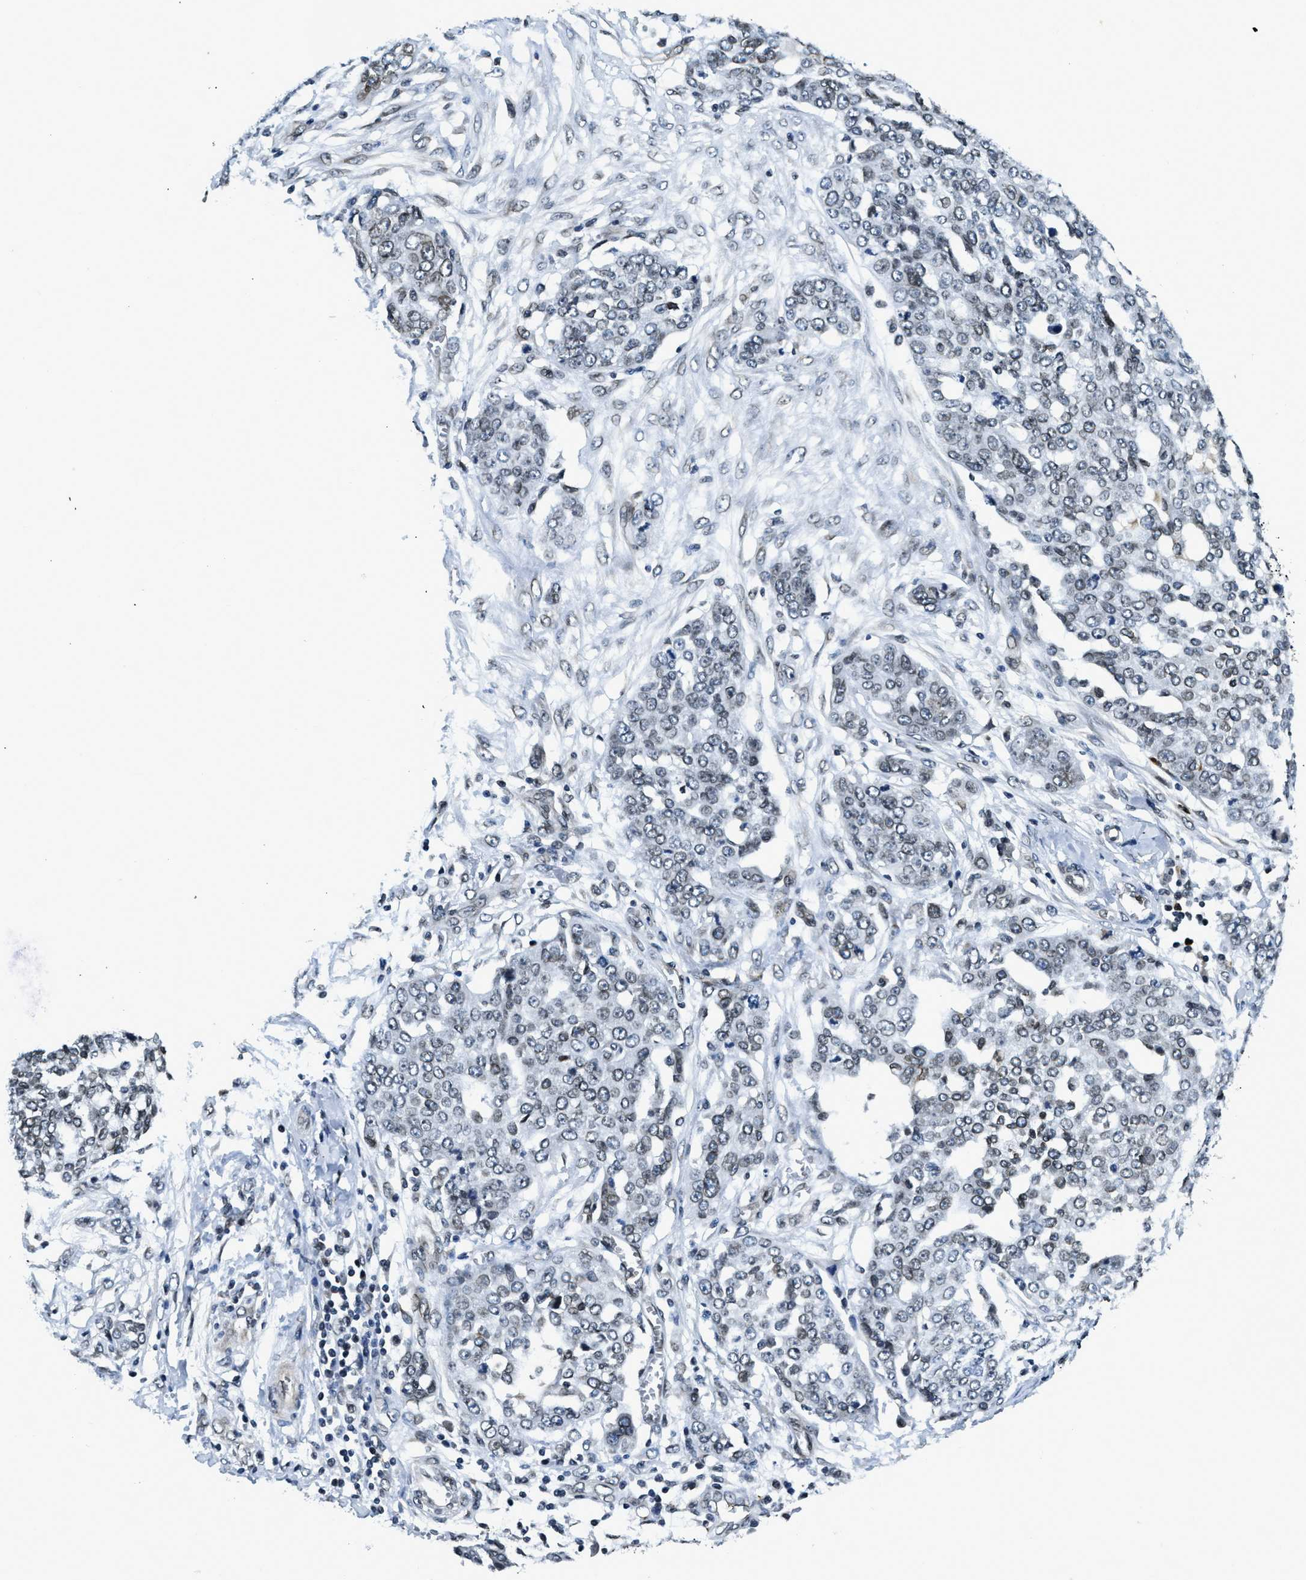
{"staining": {"intensity": "weak", "quantity": ">75%", "location": "nuclear"}, "tissue": "ovarian cancer", "cell_type": "Tumor cells", "image_type": "cancer", "snomed": [{"axis": "morphology", "description": "Cystadenocarcinoma, serous, NOS"}, {"axis": "topography", "description": "Soft tissue"}, {"axis": "topography", "description": "Ovary"}], "caption": "Protein expression analysis of human ovarian cancer reveals weak nuclear staining in approximately >75% of tumor cells.", "gene": "ZC3HC1", "patient": {"sex": "female", "age": 57}}